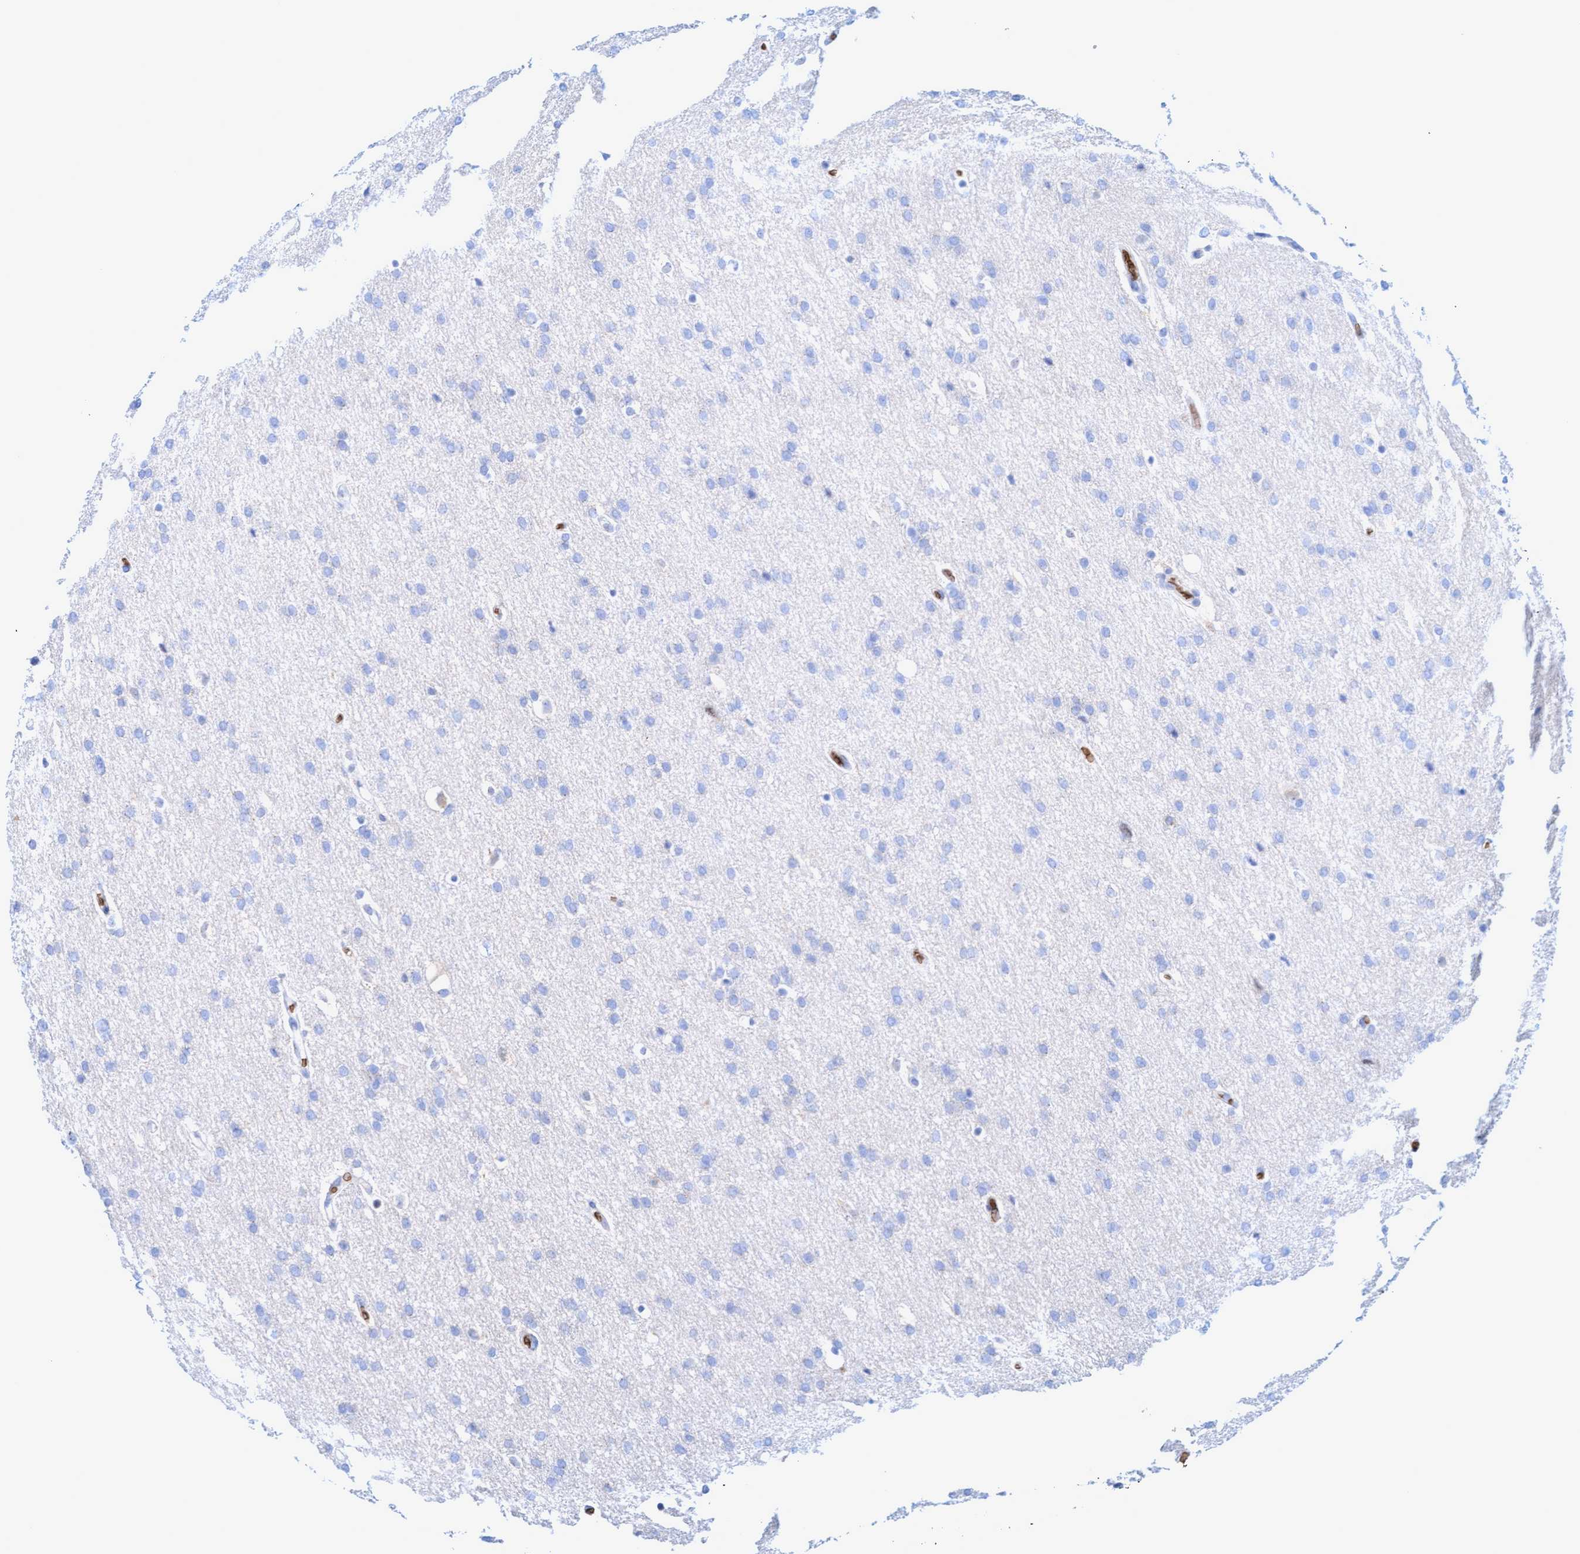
{"staining": {"intensity": "negative", "quantity": "none", "location": "none"}, "tissue": "glioma", "cell_type": "Tumor cells", "image_type": "cancer", "snomed": [{"axis": "morphology", "description": "Glioma, malignant, Low grade"}, {"axis": "topography", "description": "Brain"}], "caption": "The immunohistochemistry (IHC) micrograph has no significant expression in tumor cells of glioma tissue.", "gene": "SPEM2", "patient": {"sex": "female", "age": 37}}